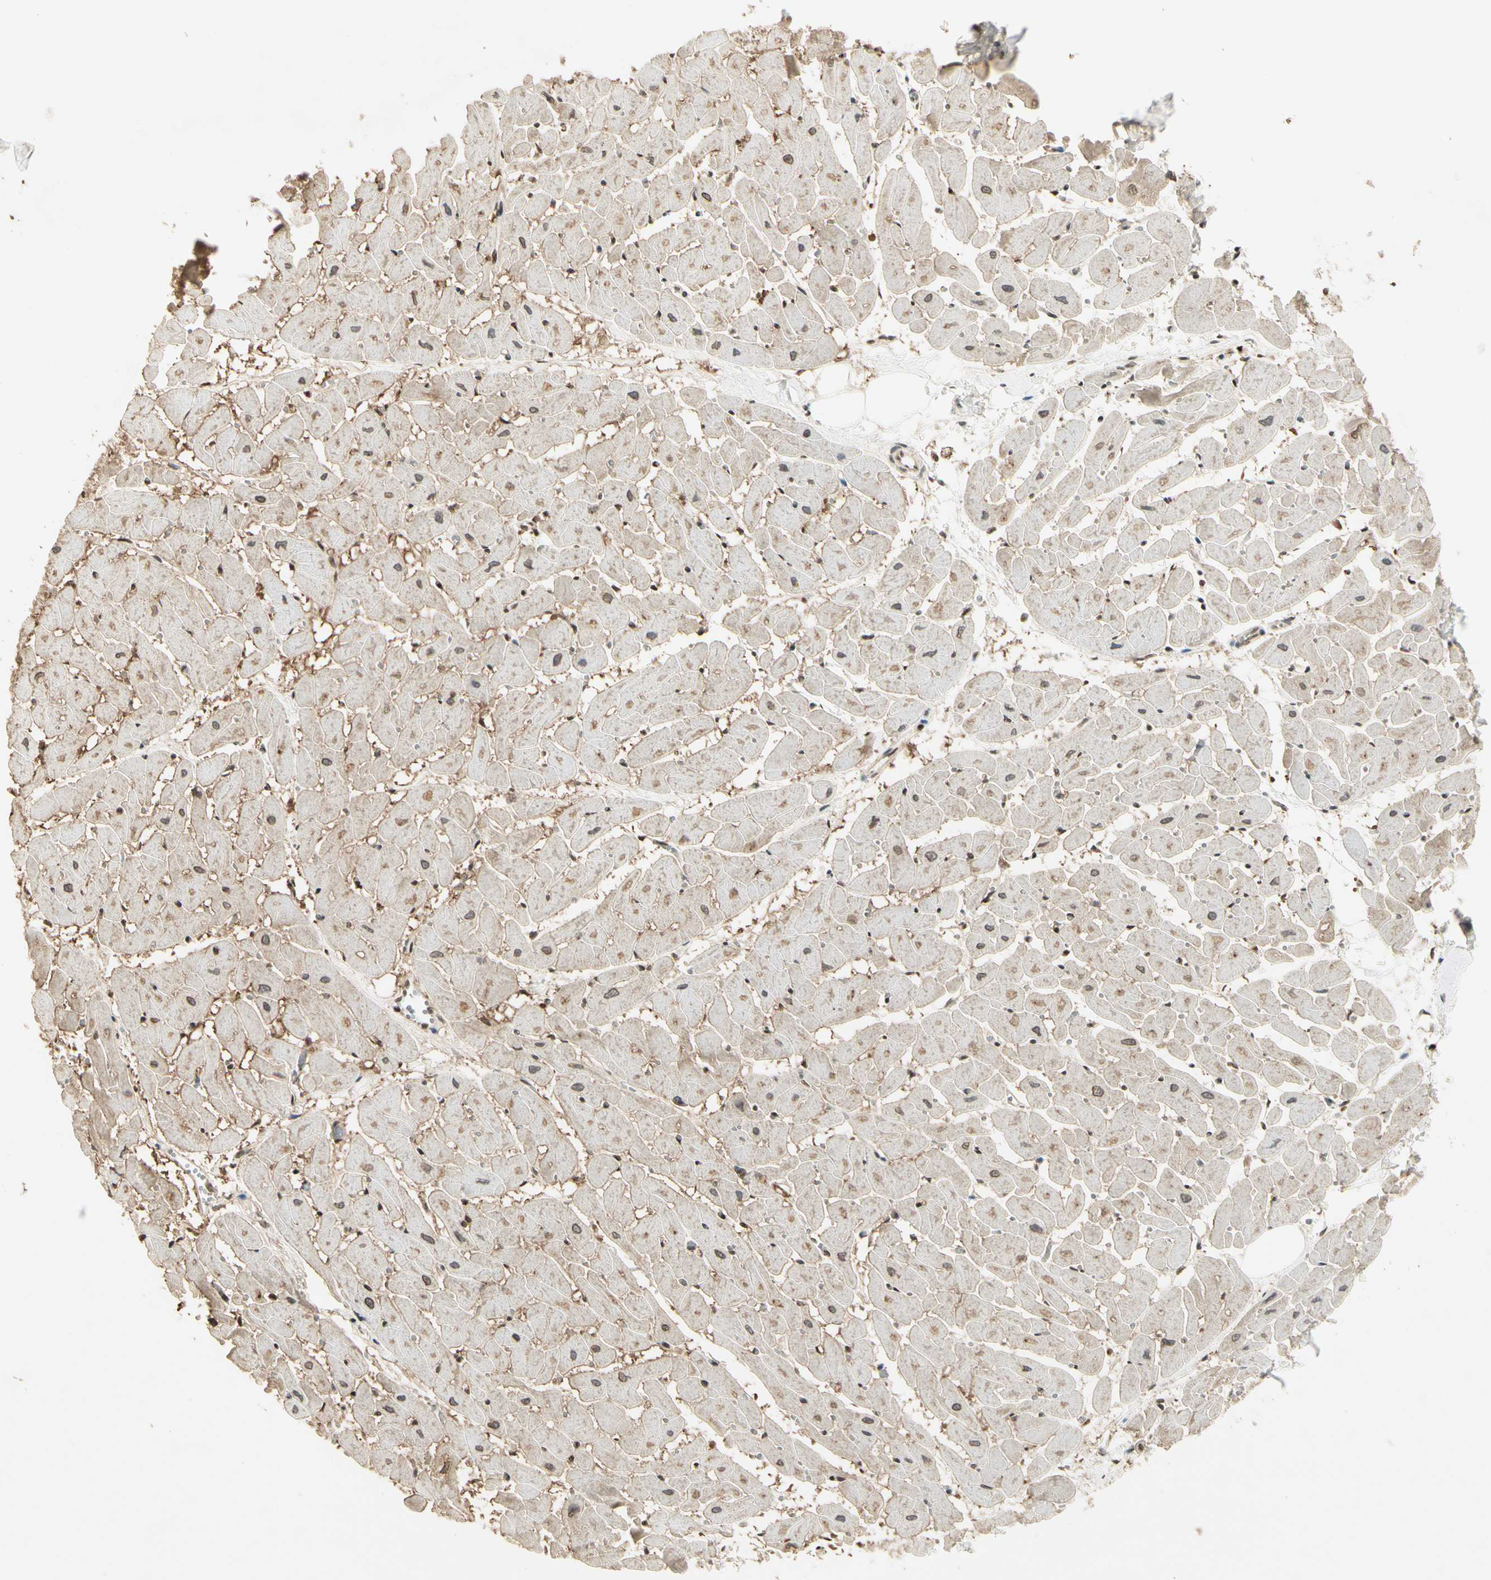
{"staining": {"intensity": "moderate", "quantity": ">75%", "location": "cytoplasmic/membranous,nuclear"}, "tissue": "heart muscle", "cell_type": "Cardiomyocytes", "image_type": "normal", "snomed": [{"axis": "morphology", "description": "Normal tissue, NOS"}, {"axis": "topography", "description": "Heart"}], "caption": "Brown immunohistochemical staining in unremarkable human heart muscle displays moderate cytoplasmic/membranous,nuclear positivity in about >75% of cardiomyocytes.", "gene": "SMN2", "patient": {"sex": "female", "age": 19}}